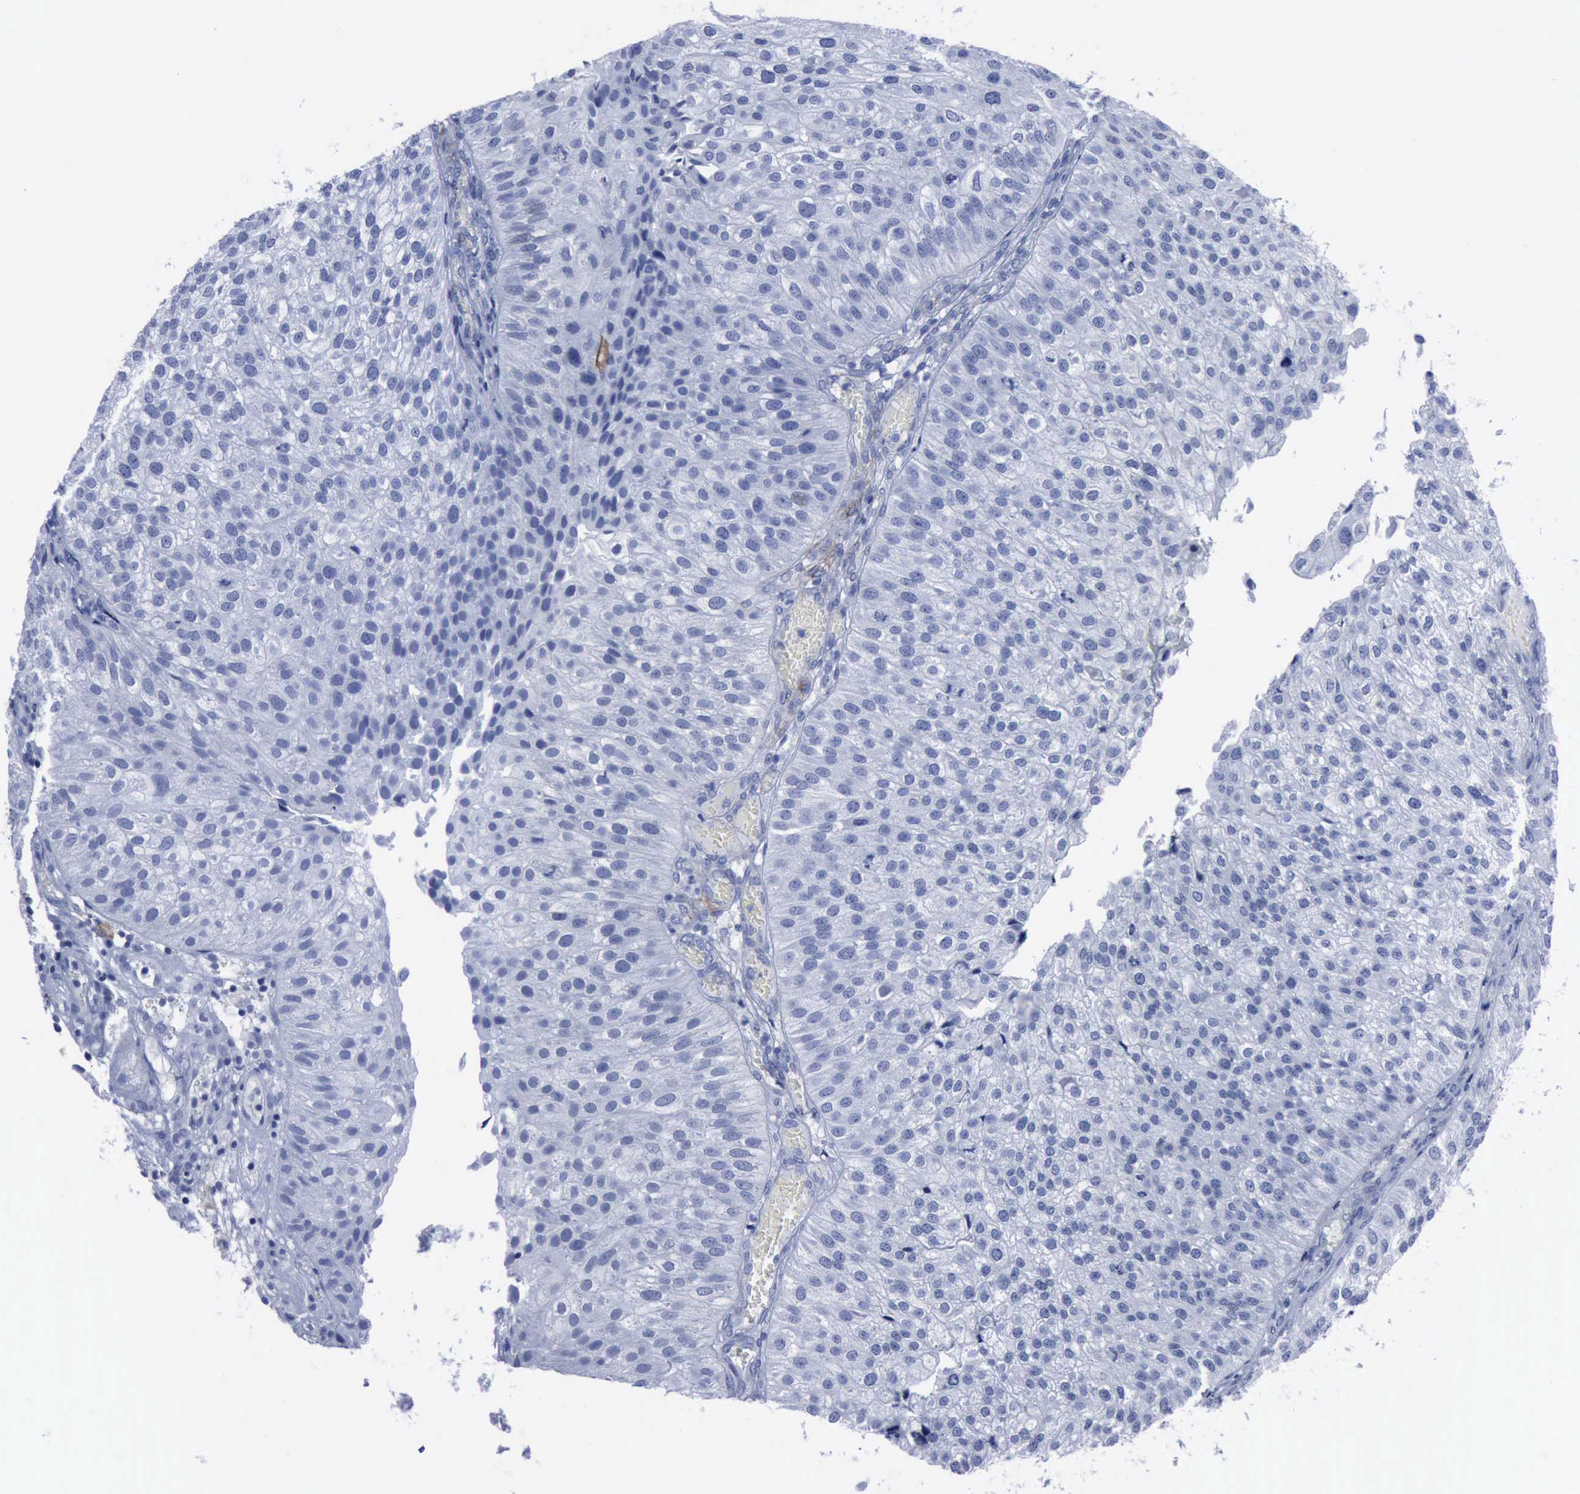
{"staining": {"intensity": "negative", "quantity": "none", "location": "none"}, "tissue": "urothelial cancer", "cell_type": "Tumor cells", "image_type": "cancer", "snomed": [{"axis": "morphology", "description": "Urothelial carcinoma, Low grade"}, {"axis": "topography", "description": "Urinary bladder"}], "caption": "This is an IHC histopathology image of human low-grade urothelial carcinoma. There is no expression in tumor cells.", "gene": "NGFR", "patient": {"sex": "female", "age": 89}}